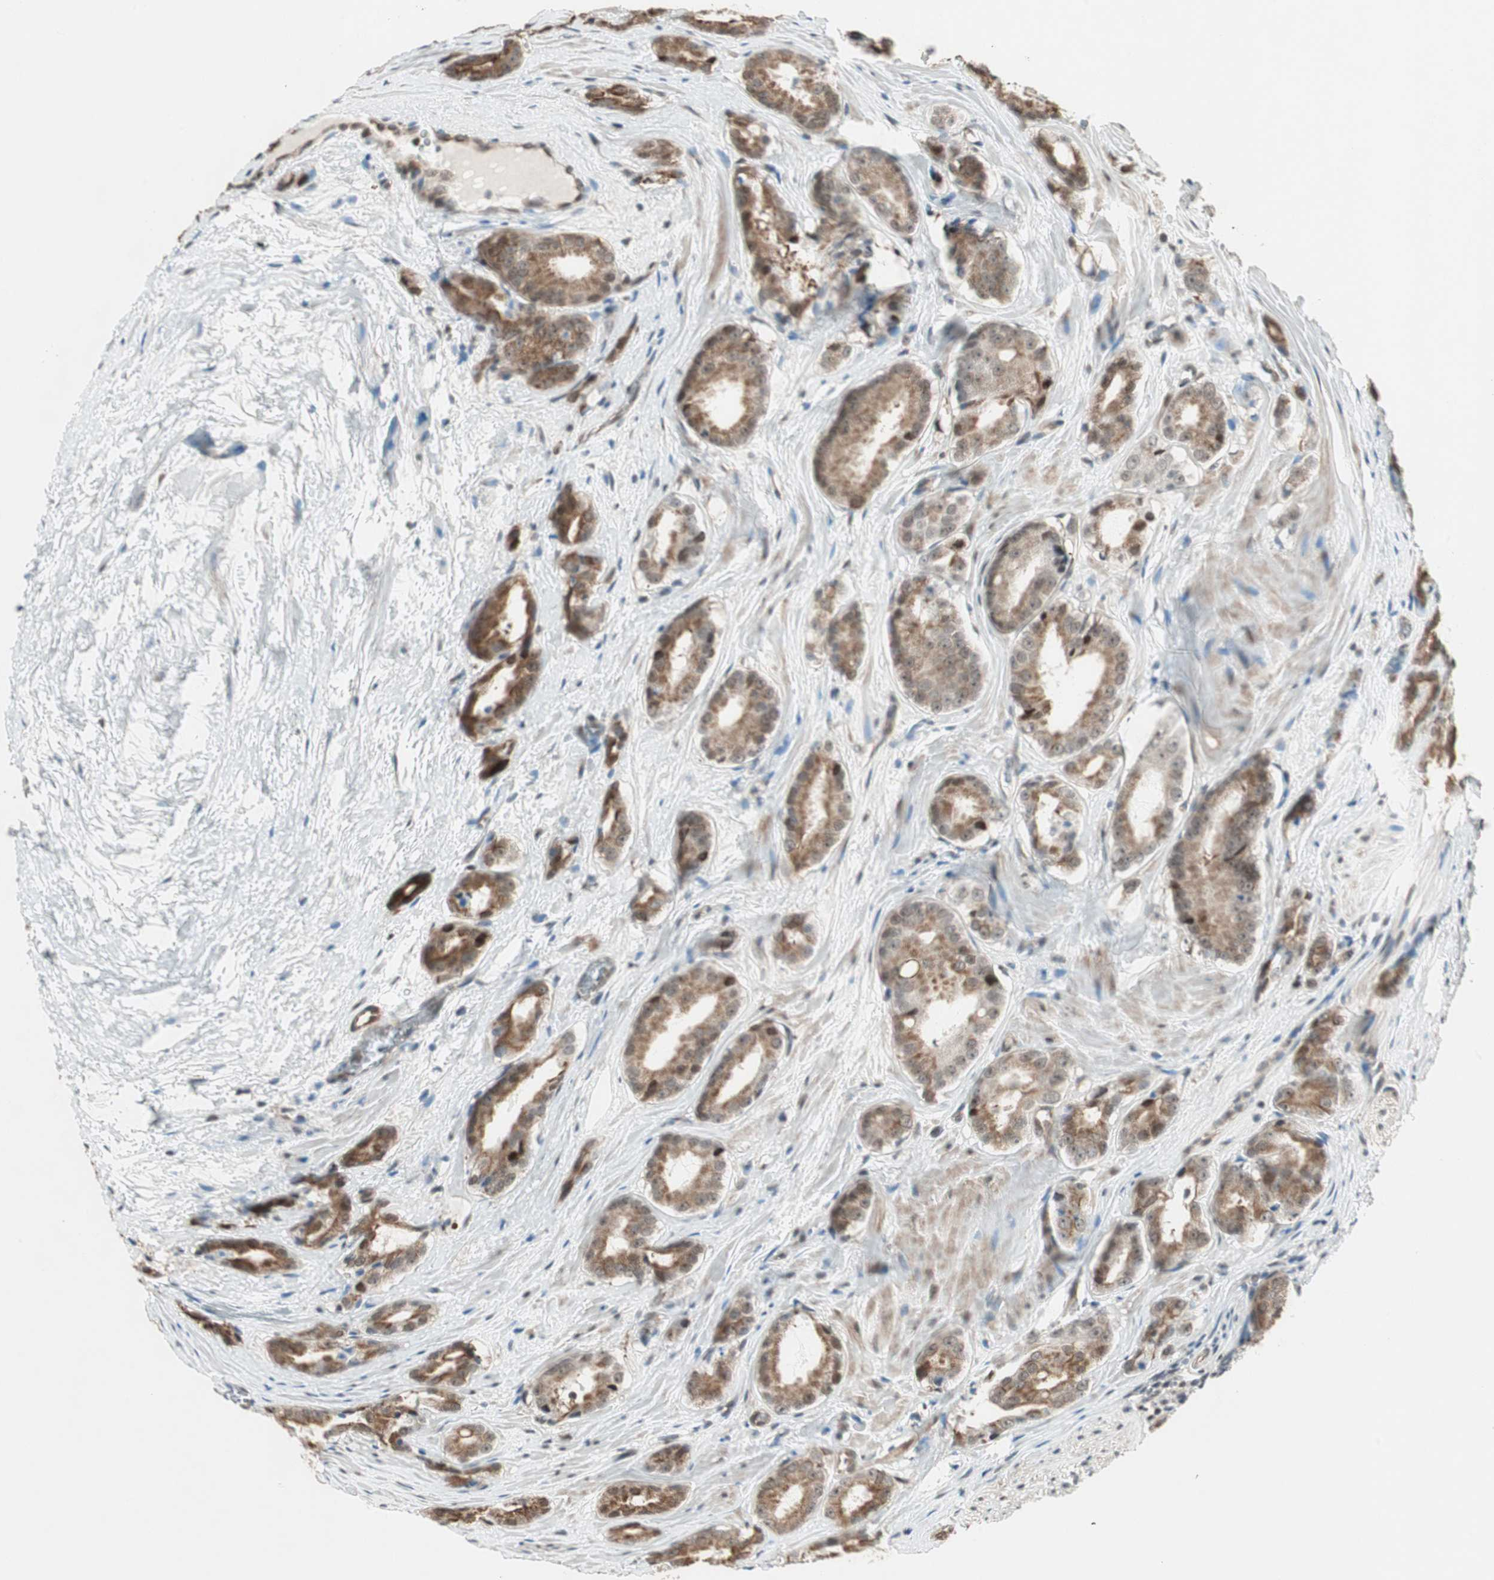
{"staining": {"intensity": "moderate", "quantity": ">75%", "location": "cytoplasmic/membranous,nuclear"}, "tissue": "prostate cancer", "cell_type": "Tumor cells", "image_type": "cancer", "snomed": [{"axis": "morphology", "description": "Adenocarcinoma, High grade"}, {"axis": "topography", "description": "Prostate"}], "caption": "A high-resolution histopathology image shows immunohistochemistry staining of prostate cancer (adenocarcinoma (high-grade)), which demonstrates moderate cytoplasmic/membranous and nuclear staining in approximately >75% of tumor cells. The staining was performed using DAB, with brown indicating positive protein expression. Nuclei are stained blue with hematoxylin.", "gene": "ZBTB17", "patient": {"sex": "male", "age": 64}}